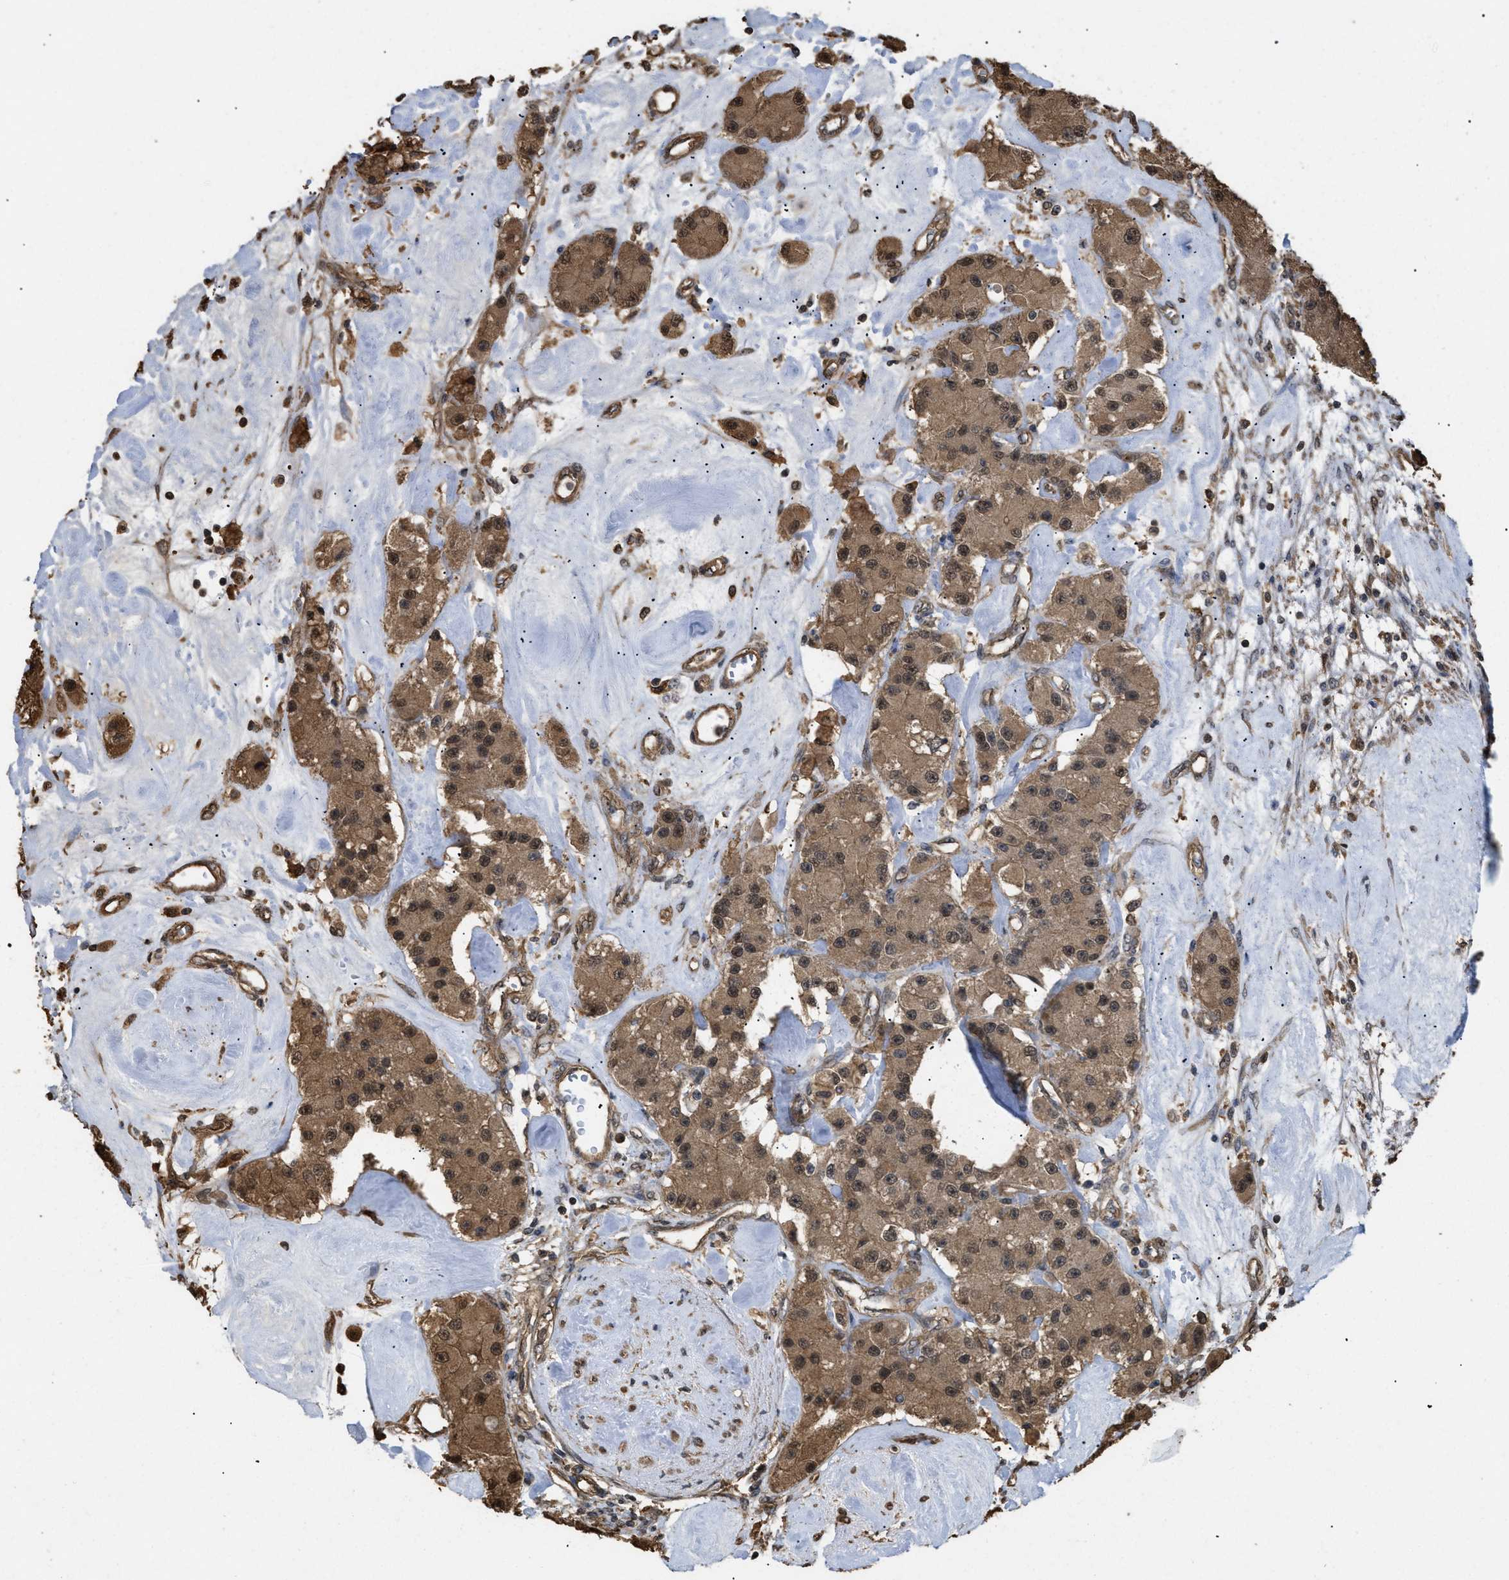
{"staining": {"intensity": "moderate", "quantity": ">75%", "location": "cytoplasmic/membranous,nuclear"}, "tissue": "carcinoid", "cell_type": "Tumor cells", "image_type": "cancer", "snomed": [{"axis": "morphology", "description": "Carcinoid, malignant, NOS"}, {"axis": "topography", "description": "Pancreas"}], "caption": "Tumor cells exhibit medium levels of moderate cytoplasmic/membranous and nuclear staining in about >75% of cells in human carcinoid.", "gene": "CALM1", "patient": {"sex": "male", "age": 41}}